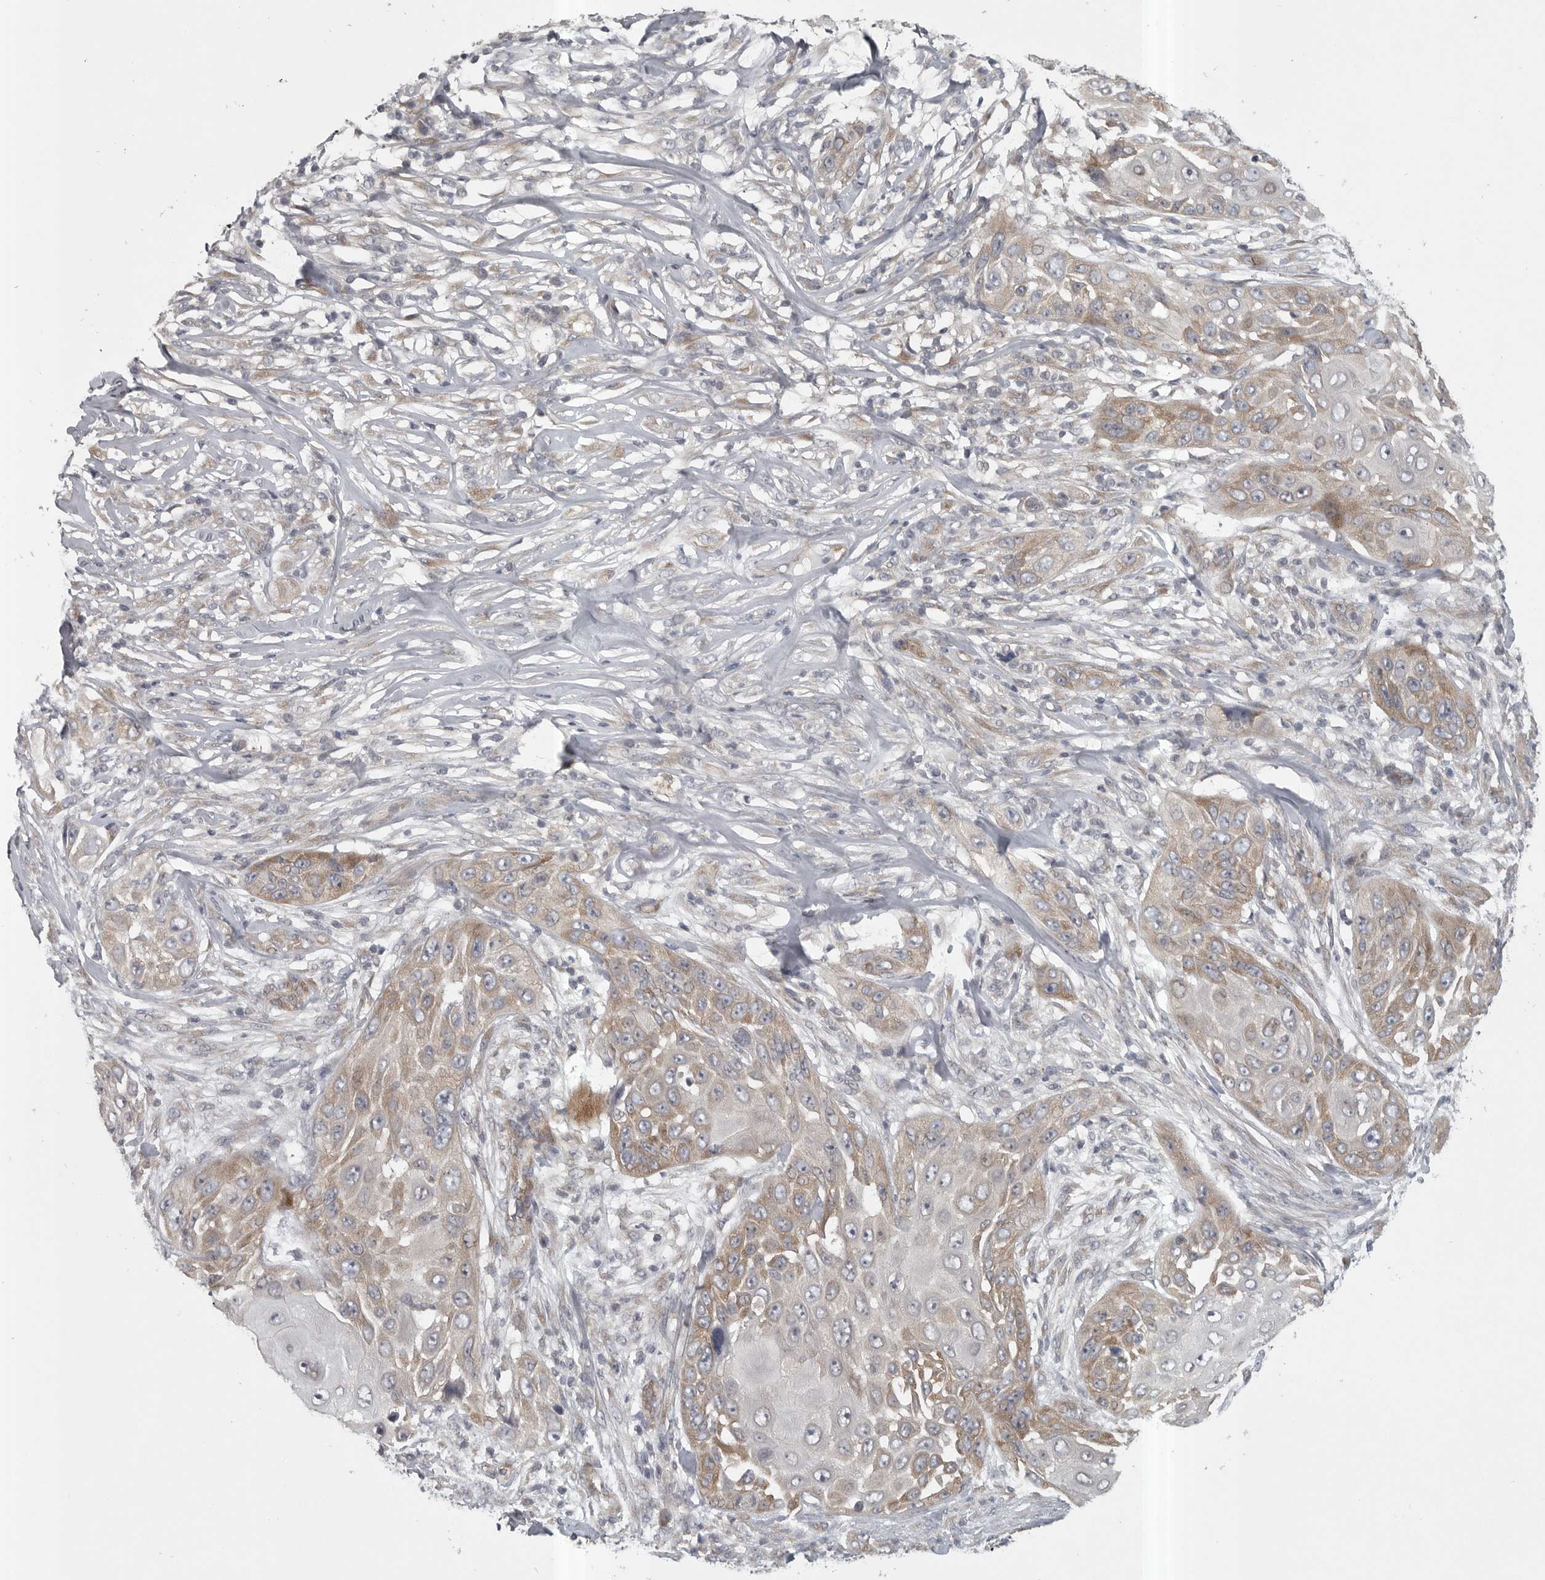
{"staining": {"intensity": "moderate", "quantity": "25%-75%", "location": "cytoplasmic/membranous"}, "tissue": "skin cancer", "cell_type": "Tumor cells", "image_type": "cancer", "snomed": [{"axis": "morphology", "description": "Squamous cell carcinoma, NOS"}, {"axis": "topography", "description": "Skin"}], "caption": "Immunohistochemical staining of skin squamous cell carcinoma exhibits medium levels of moderate cytoplasmic/membranous protein positivity in approximately 25%-75% of tumor cells. (DAB IHC, brown staining for protein, blue staining for nuclei).", "gene": "PHF13", "patient": {"sex": "female", "age": 44}}